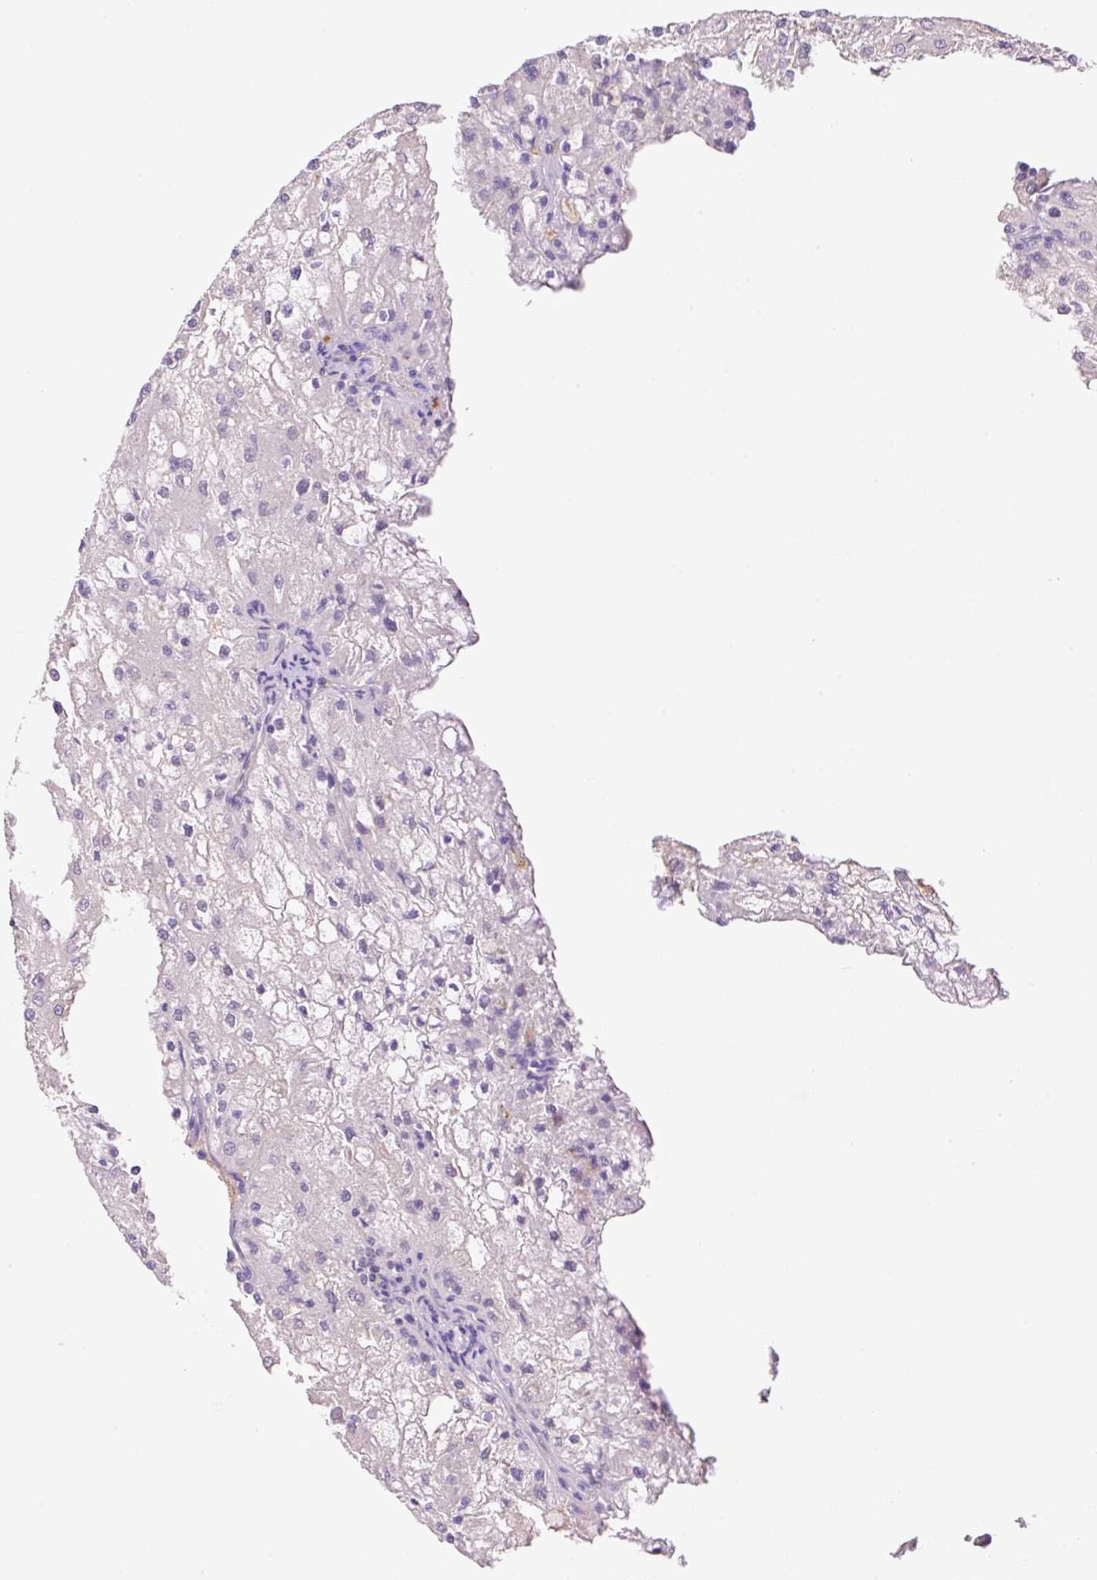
{"staining": {"intensity": "negative", "quantity": "none", "location": "none"}, "tissue": "renal cancer", "cell_type": "Tumor cells", "image_type": "cancer", "snomed": [{"axis": "morphology", "description": "Adenocarcinoma, NOS"}, {"axis": "topography", "description": "Kidney"}], "caption": "High power microscopy histopathology image of an immunohistochemistry (IHC) photomicrograph of adenocarcinoma (renal), revealing no significant expression in tumor cells.", "gene": "HABP4", "patient": {"sex": "female", "age": 74}}